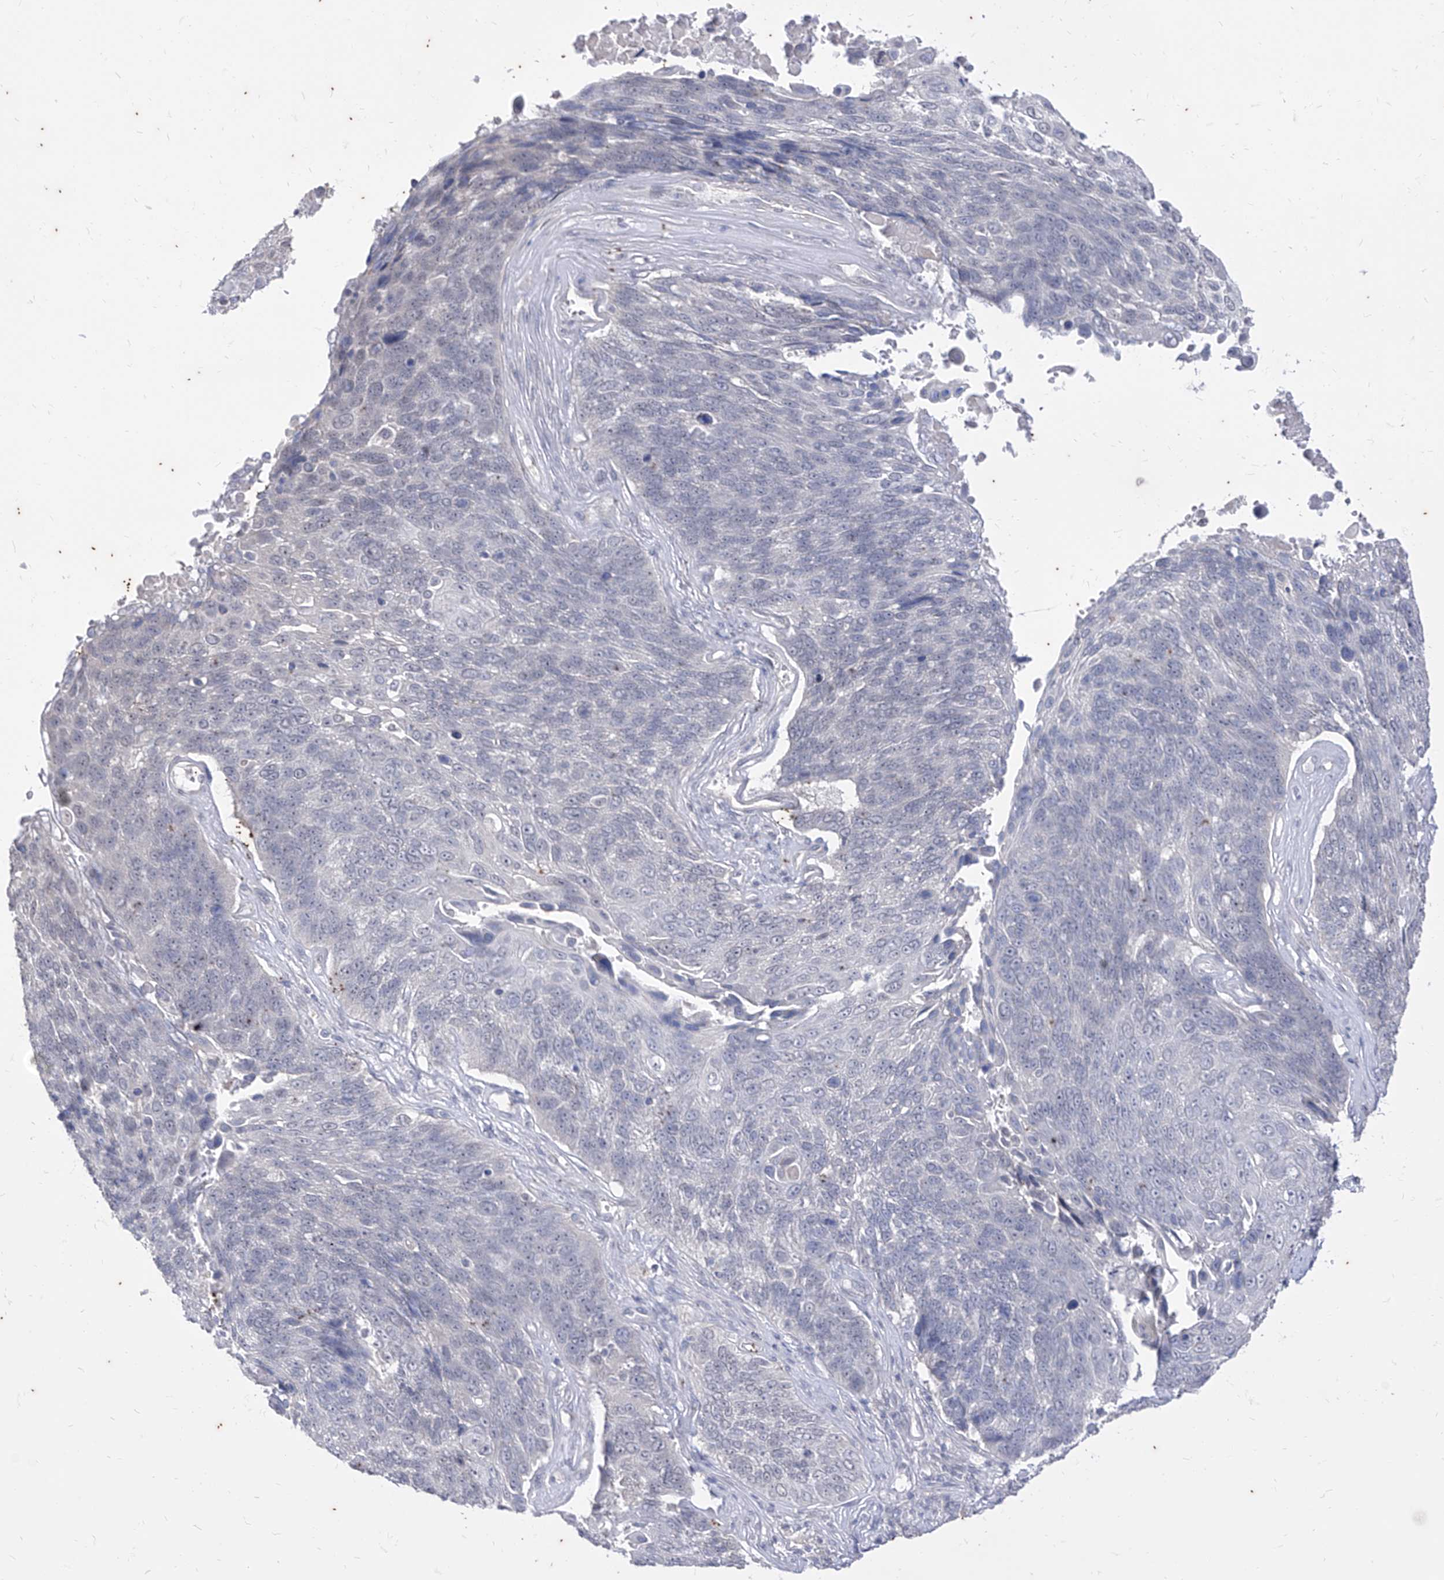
{"staining": {"intensity": "negative", "quantity": "none", "location": "none"}, "tissue": "lung cancer", "cell_type": "Tumor cells", "image_type": "cancer", "snomed": [{"axis": "morphology", "description": "Squamous cell carcinoma, NOS"}, {"axis": "topography", "description": "Lung"}], "caption": "Tumor cells are negative for brown protein staining in lung cancer (squamous cell carcinoma).", "gene": "PHF20L1", "patient": {"sex": "male", "age": 66}}